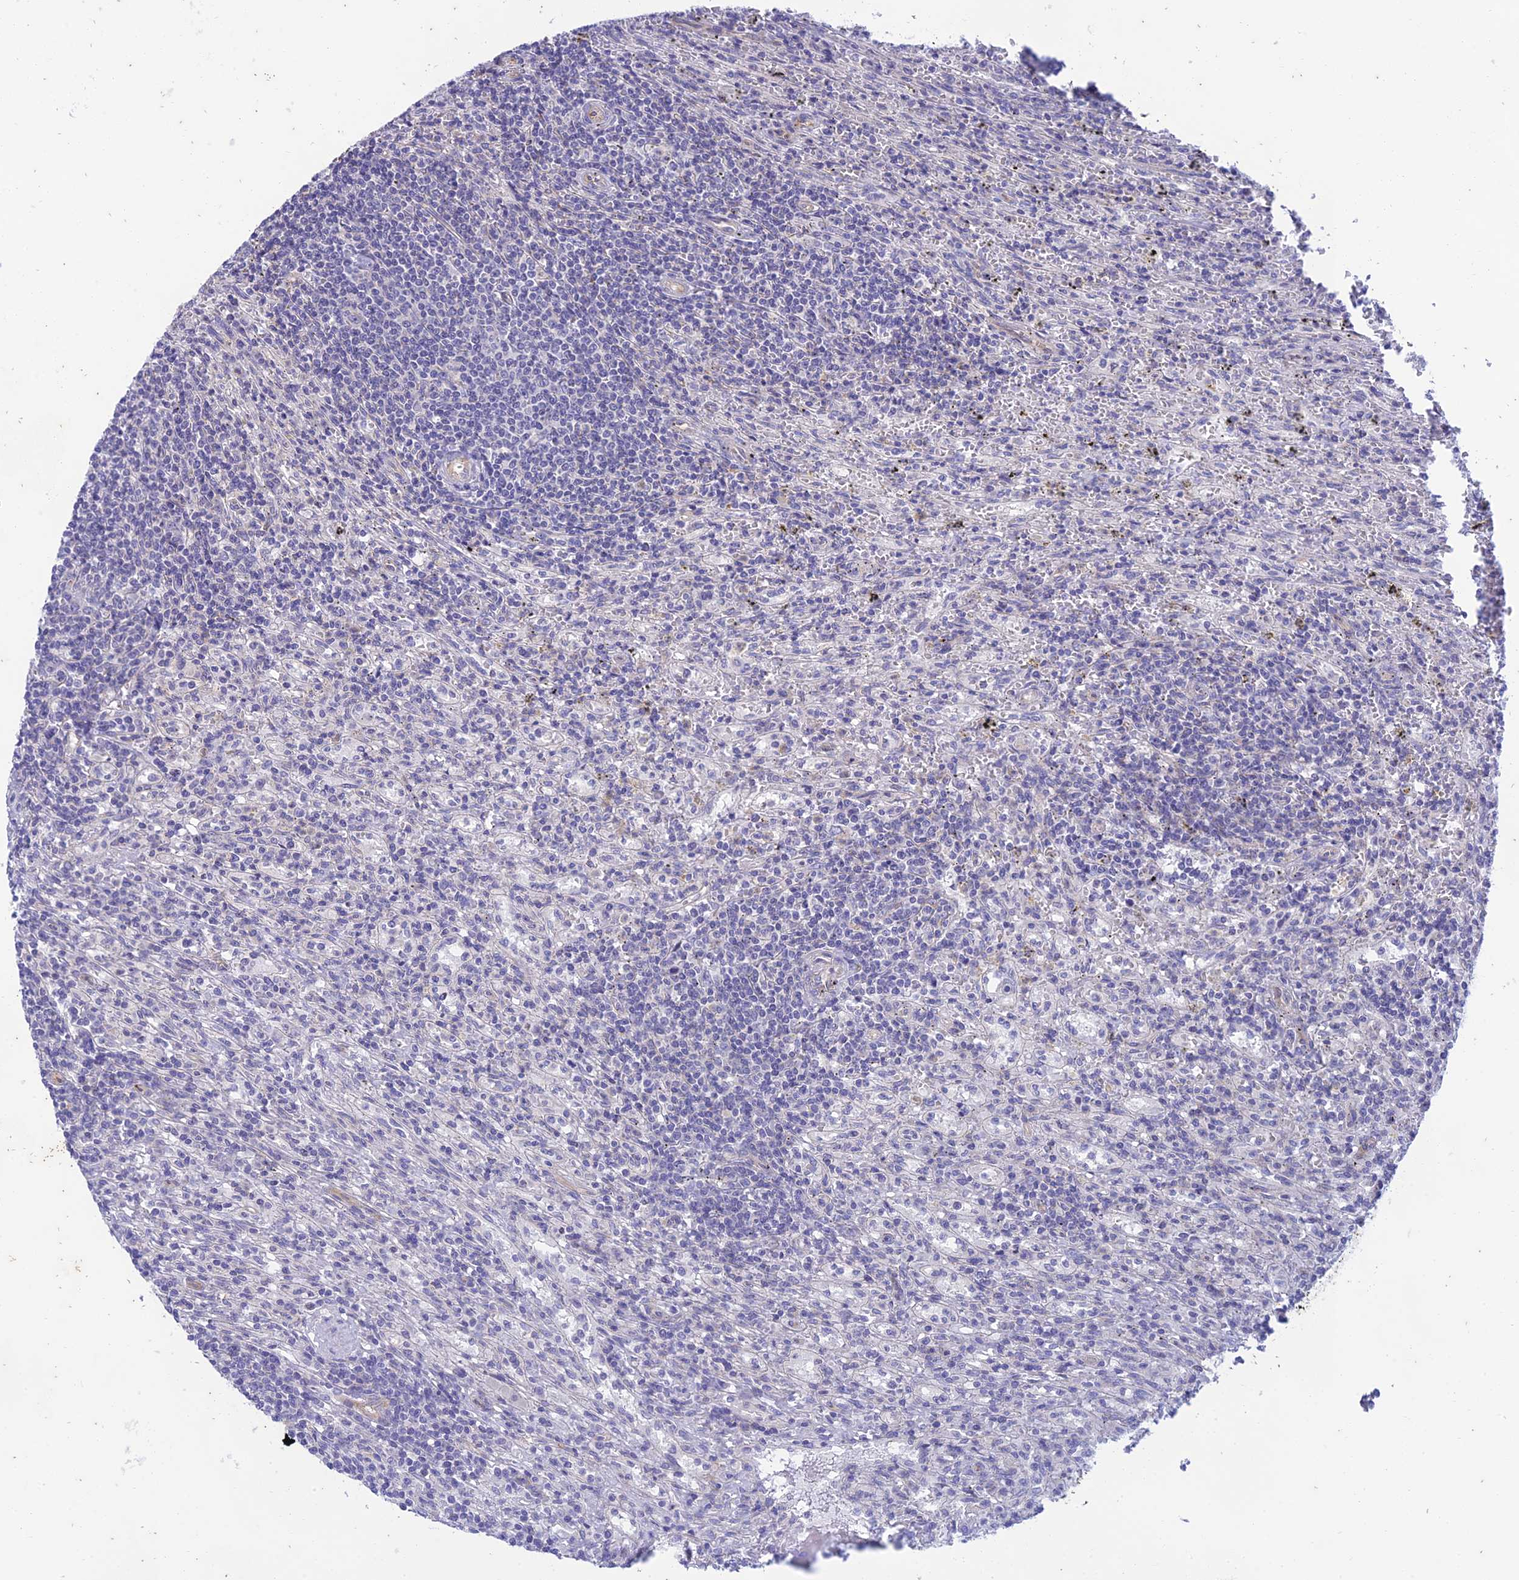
{"staining": {"intensity": "negative", "quantity": "none", "location": "none"}, "tissue": "lymphoma", "cell_type": "Tumor cells", "image_type": "cancer", "snomed": [{"axis": "morphology", "description": "Malignant lymphoma, non-Hodgkin's type, Low grade"}, {"axis": "topography", "description": "Spleen"}], "caption": "IHC of malignant lymphoma, non-Hodgkin's type (low-grade) reveals no expression in tumor cells.", "gene": "PTCD2", "patient": {"sex": "male", "age": 76}}